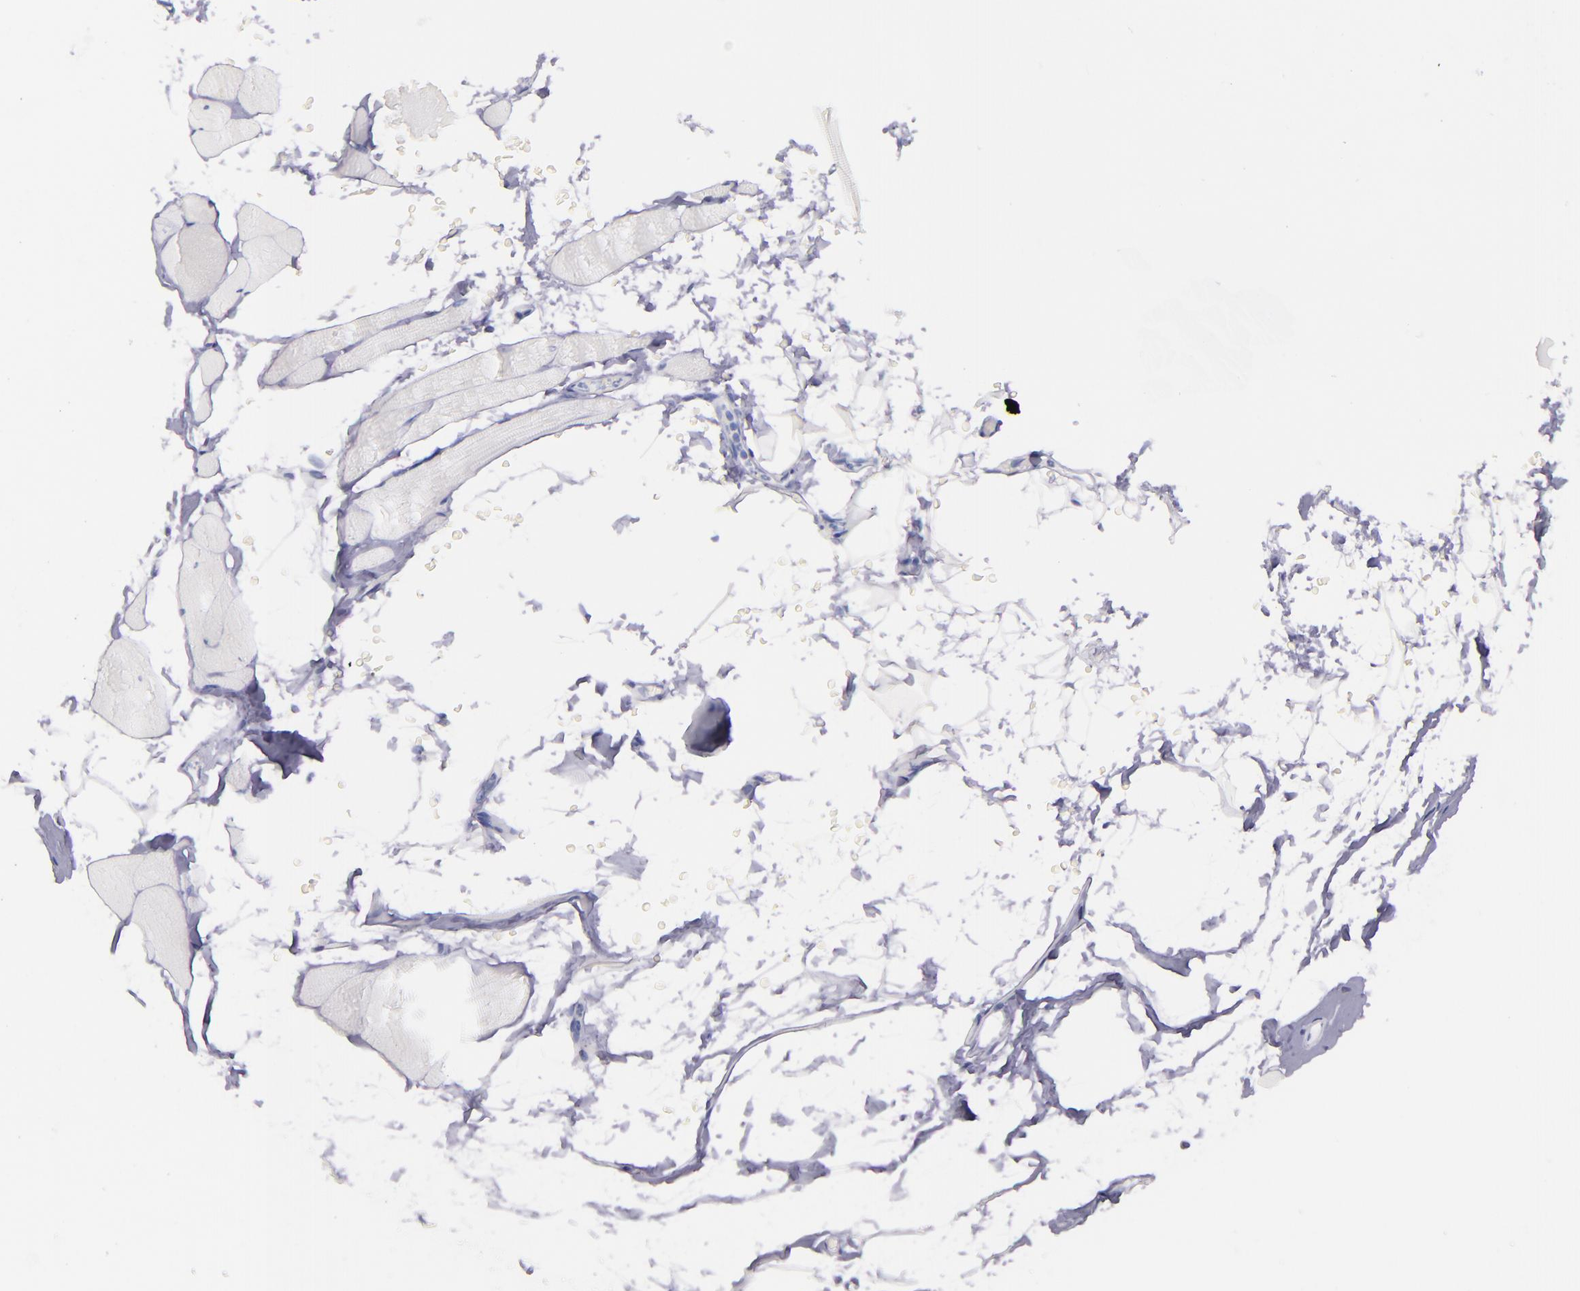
{"staining": {"intensity": "negative", "quantity": "none", "location": "none"}, "tissue": "skeletal muscle", "cell_type": "Myocytes", "image_type": "normal", "snomed": [{"axis": "morphology", "description": "Normal tissue, NOS"}, {"axis": "topography", "description": "Skeletal muscle"}, {"axis": "topography", "description": "Parathyroid gland"}], "caption": "Unremarkable skeletal muscle was stained to show a protein in brown. There is no significant expression in myocytes.", "gene": "SFTPB", "patient": {"sex": "female", "age": 37}}